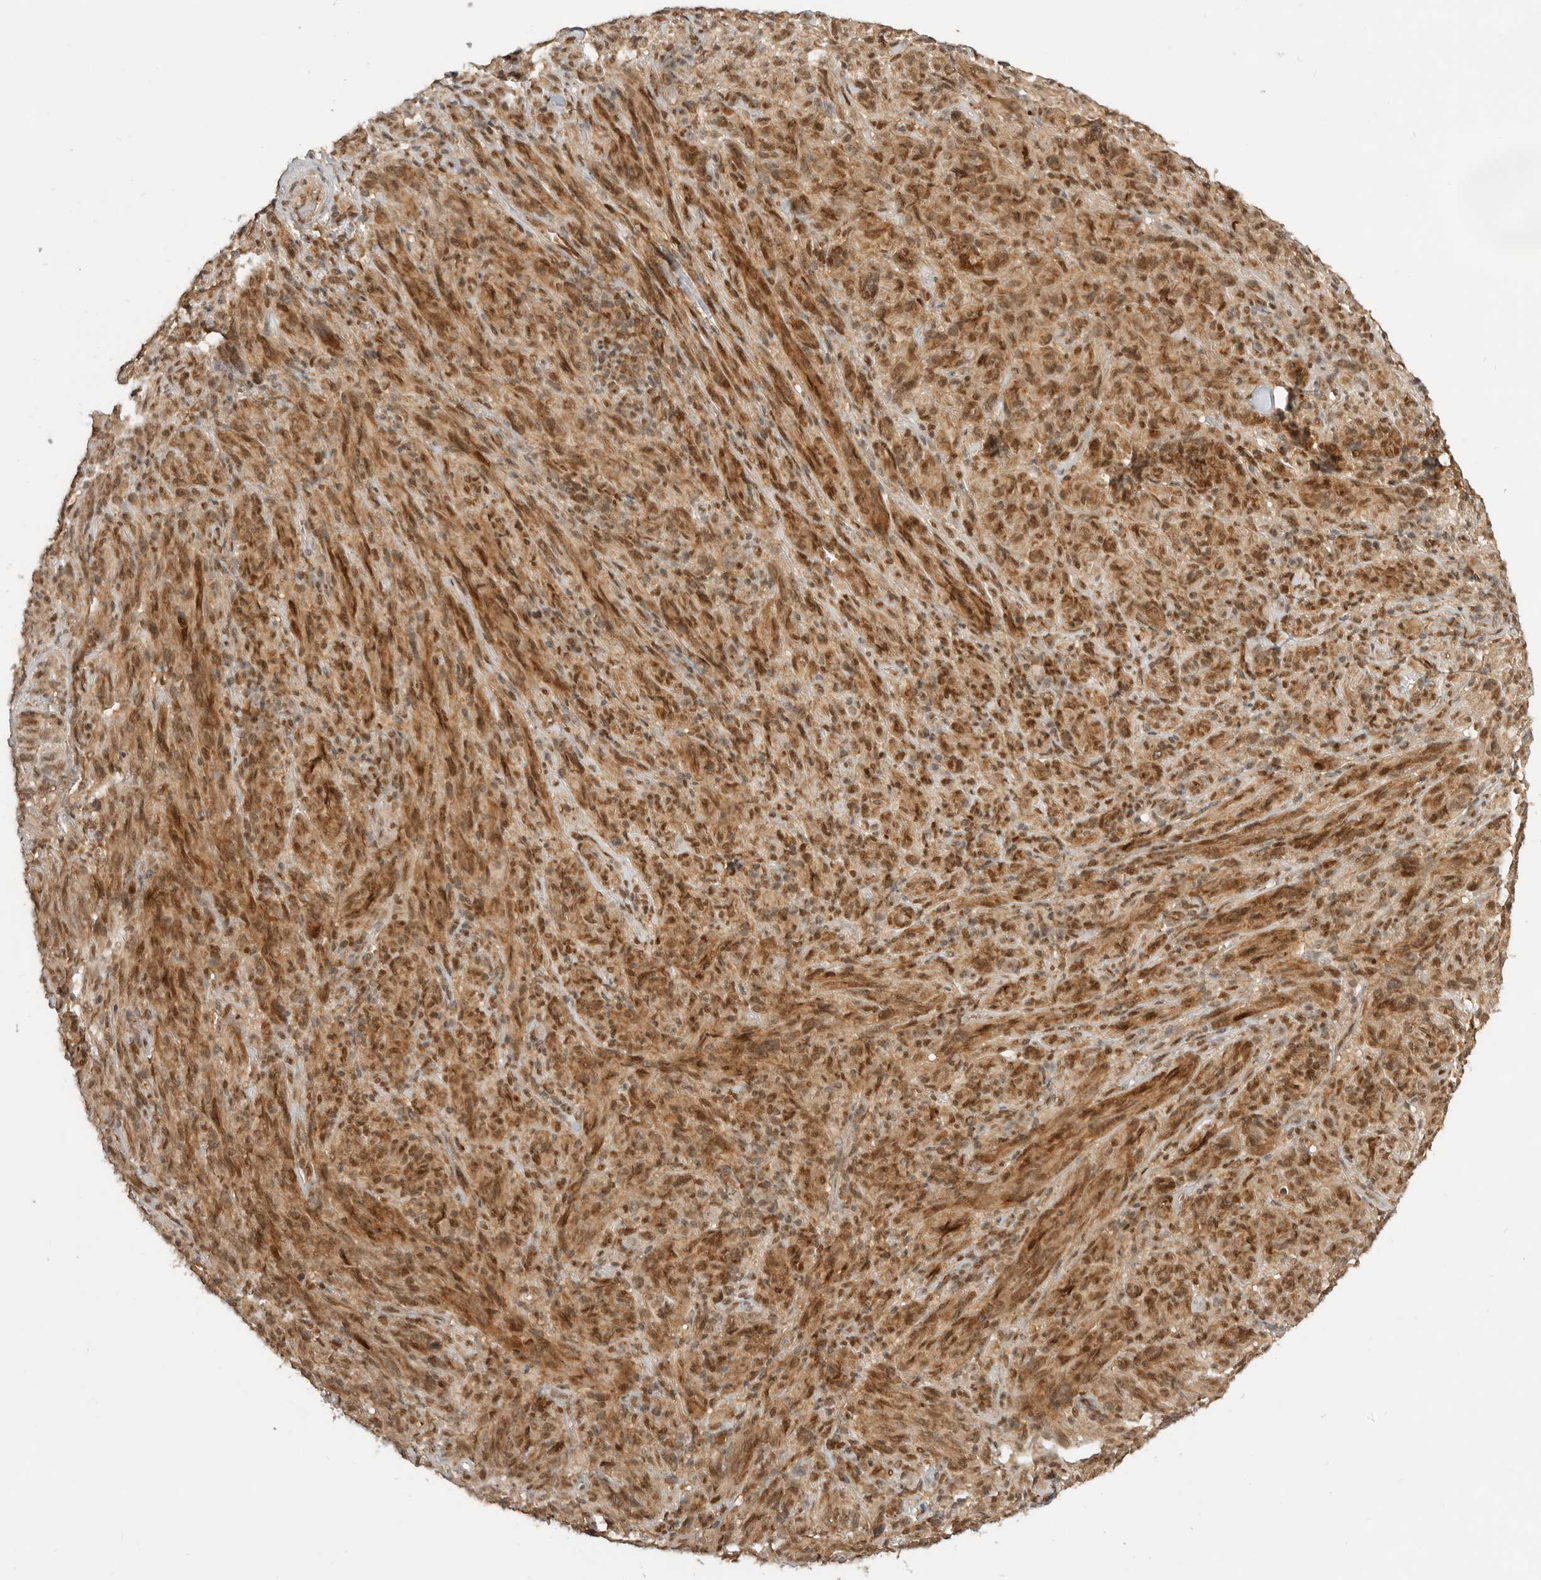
{"staining": {"intensity": "moderate", "quantity": ">75%", "location": "cytoplasmic/membranous,nuclear"}, "tissue": "melanoma", "cell_type": "Tumor cells", "image_type": "cancer", "snomed": [{"axis": "morphology", "description": "Malignant melanoma, NOS"}, {"axis": "topography", "description": "Skin of head"}], "caption": "Human melanoma stained with a protein marker demonstrates moderate staining in tumor cells.", "gene": "ALKAL1", "patient": {"sex": "male", "age": 96}}